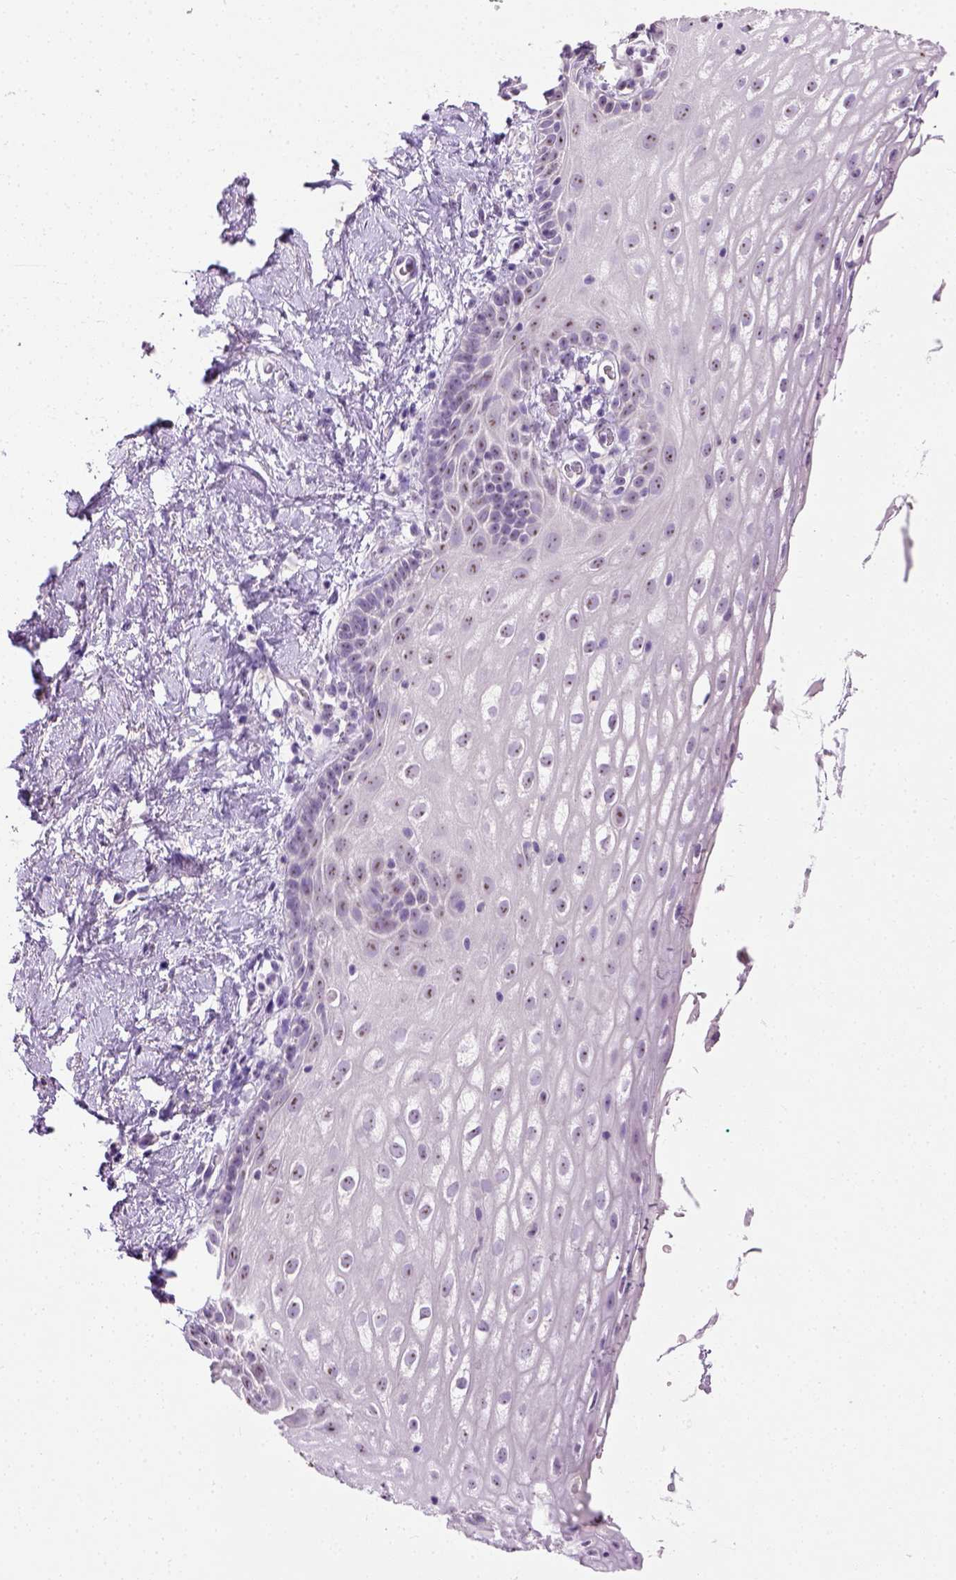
{"staining": {"intensity": "weak", "quantity": "25%-75%", "location": "nuclear"}, "tissue": "vagina", "cell_type": "Squamous epithelial cells", "image_type": "normal", "snomed": [{"axis": "morphology", "description": "Normal tissue, NOS"}, {"axis": "morphology", "description": "Adenocarcinoma, NOS"}, {"axis": "topography", "description": "Rectum"}, {"axis": "topography", "description": "Vagina"}, {"axis": "topography", "description": "Peripheral nerve tissue"}], "caption": "This photomicrograph reveals immunohistochemistry (IHC) staining of unremarkable human vagina, with low weak nuclear staining in approximately 25%-75% of squamous epithelial cells.", "gene": "UTP4", "patient": {"sex": "female", "age": 71}}